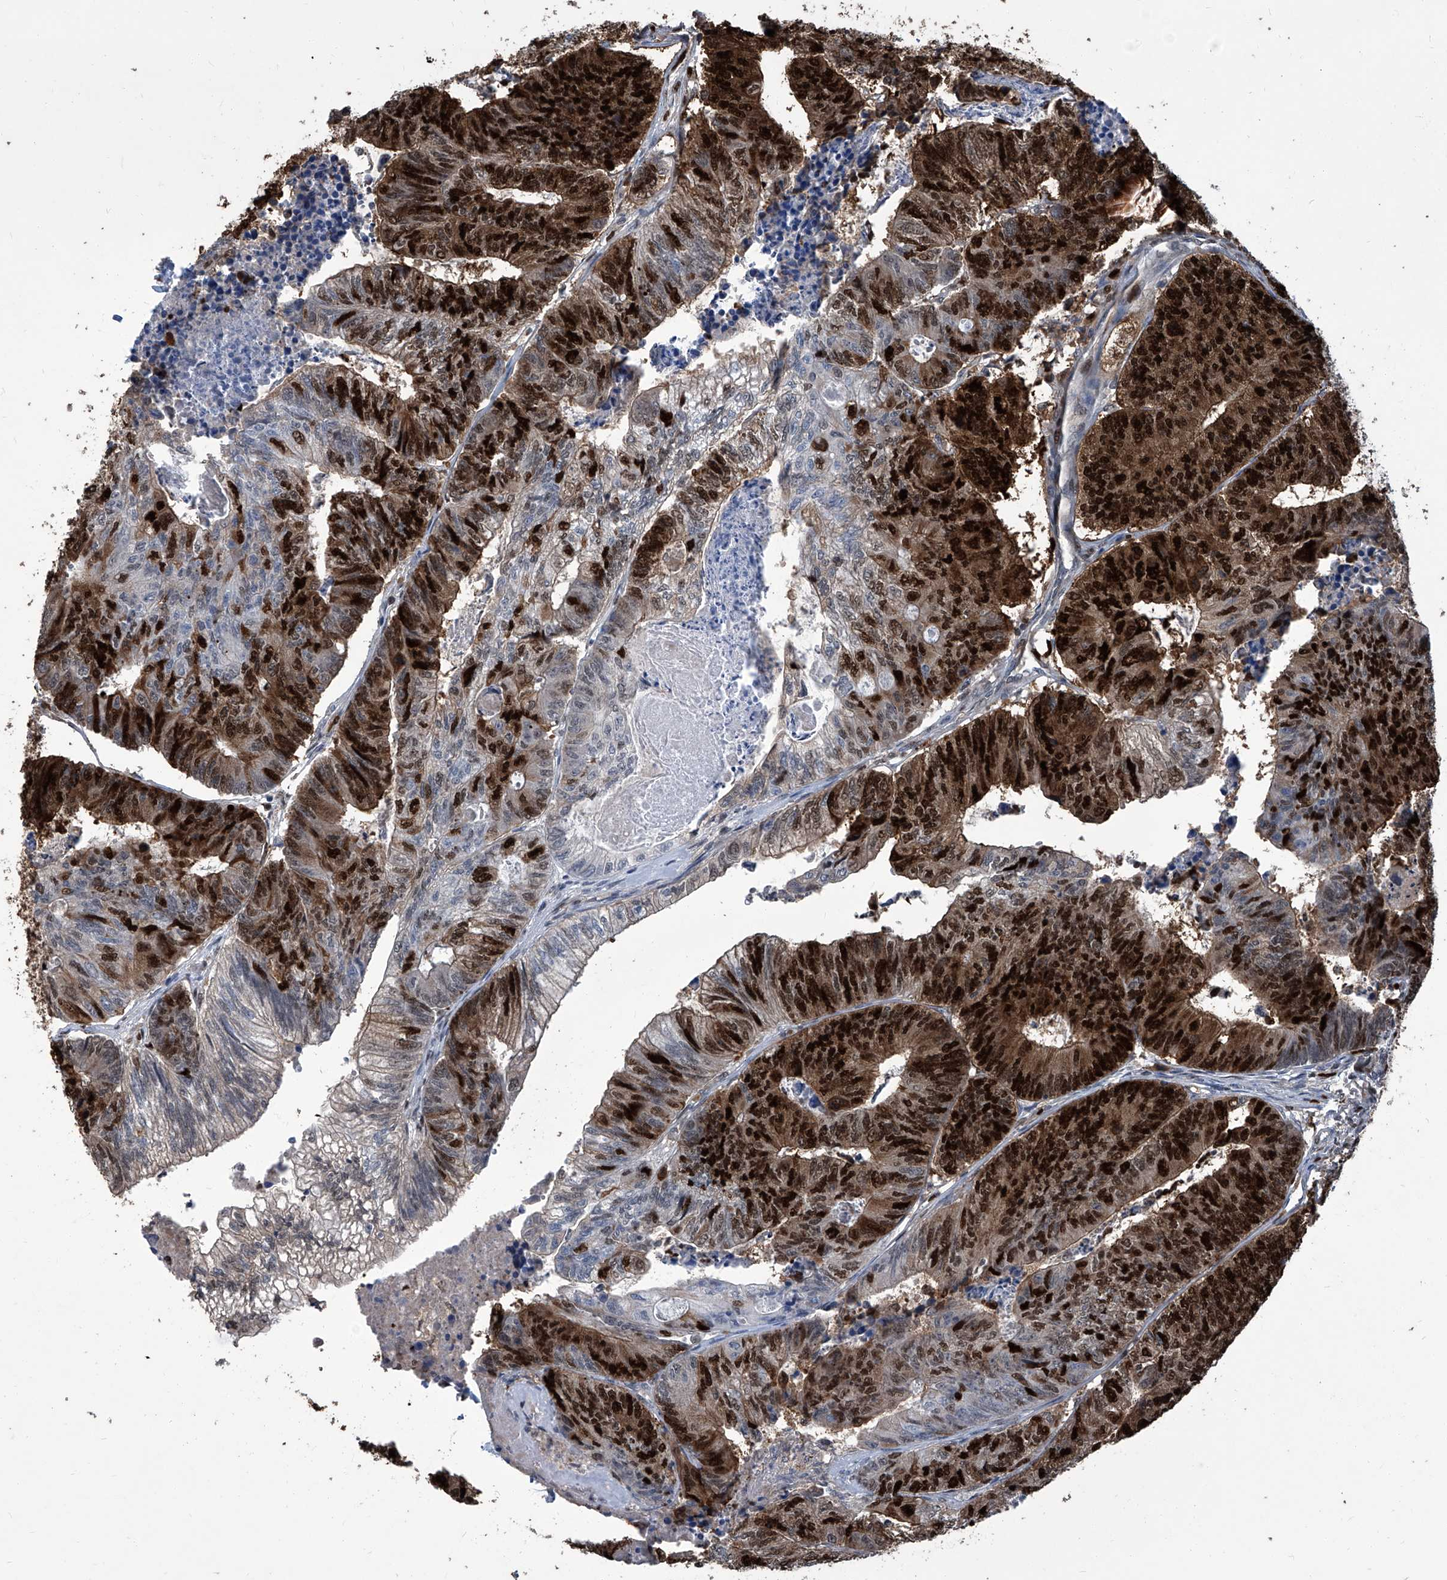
{"staining": {"intensity": "strong", "quantity": ">75%", "location": "cytoplasmic/membranous,nuclear"}, "tissue": "colorectal cancer", "cell_type": "Tumor cells", "image_type": "cancer", "snomed": [{"axis": "morphology", "description": "Adenocarcinoma, NOS"}, {"axis": "topography", "description": "Colon"}], "caption": "IHC (DAB) staining of human adenocarcinoma (colorectal) exhibits strong cytoplasmic/membranous and nuclear protein expression in approximately >75% of tumor cells.", "gene": "PCNA", "patient": {"sex": "female", "age": 67}}